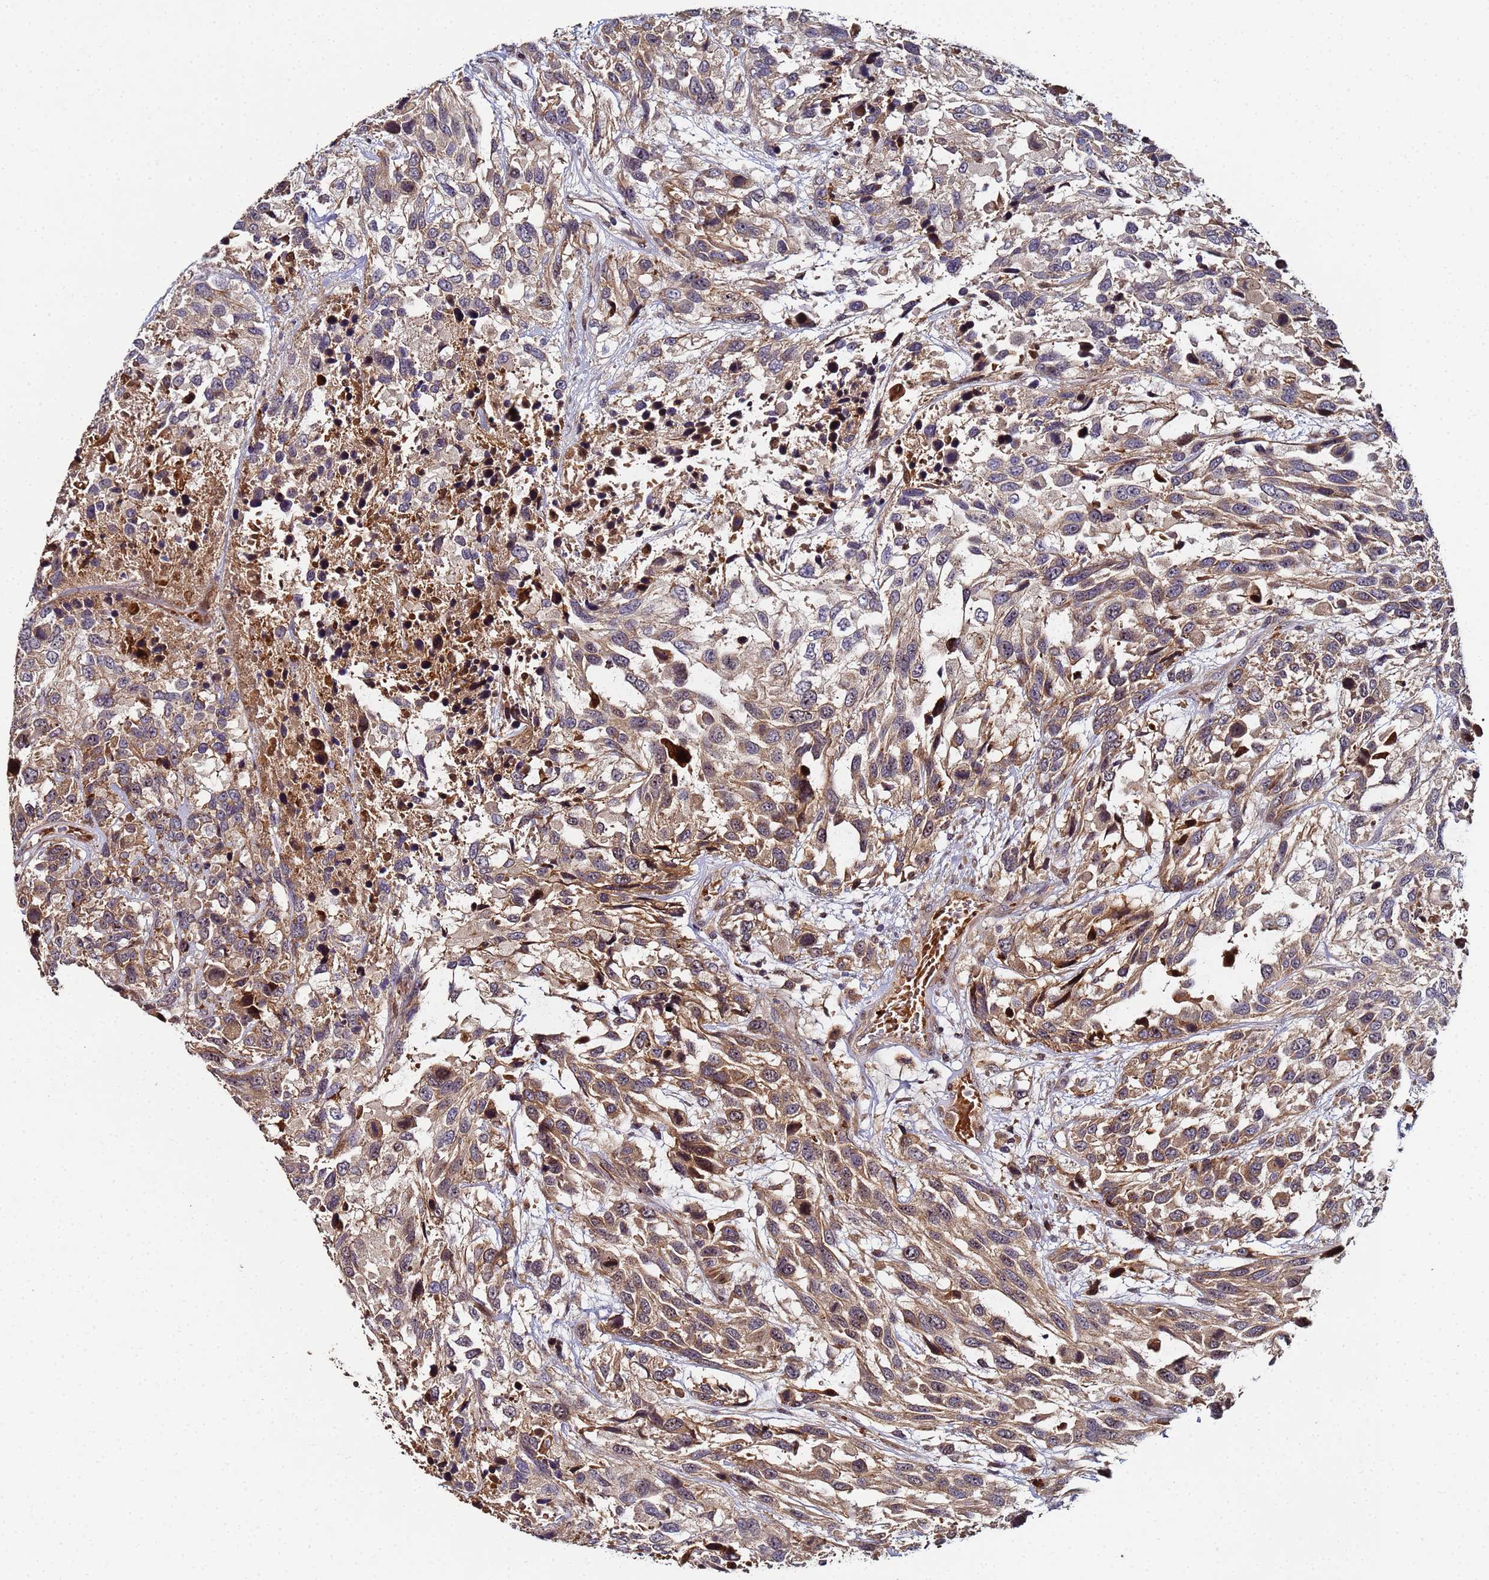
{"staining": {"intensity": "moderate", "quantity": ">75%", "location": "cytoplasmic/membranous,nuclear"}, "tissue": "urothelial cancer", "cell_type": "Tumor cells", "image_type": "cancer", "snomed": [{"axis": "morphology", "description": "Urothelial carcinoma, High grade"}, {"axis": "topography", "description": "Urinary bladder"}], "caption": "The micrograph displays staining of urothelial cancer, revealing moderate cytoplasmic/membranous and nuclear protein positivity (brown color) within tumor cells.", "gene": "OSER1", "patient": {"sex": "female", "age": 70}}